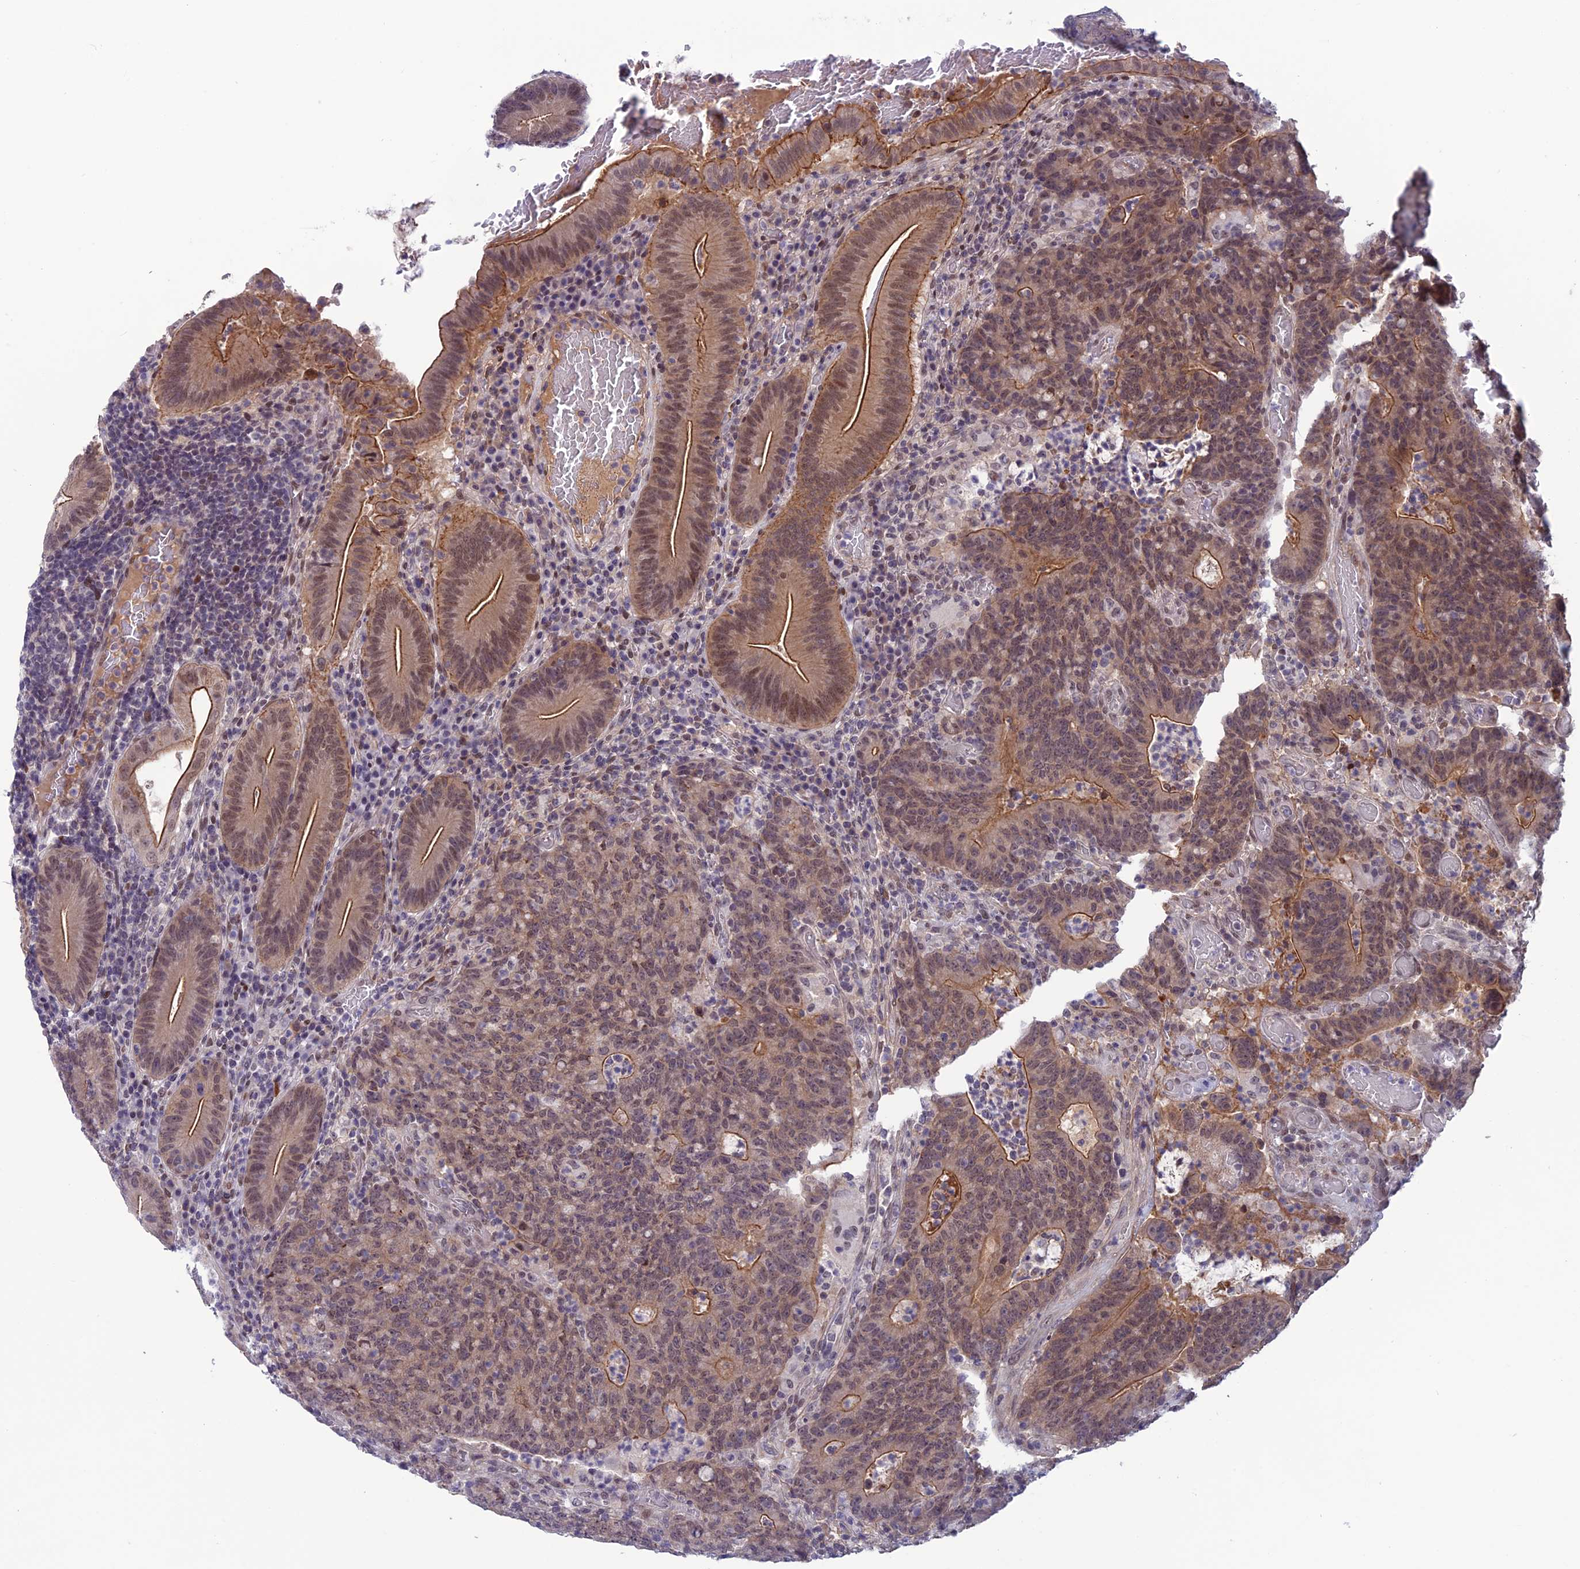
{"staining": {"intensity": "moderate", "quantity": "<25%", "location": "cytoplasmic/membranous"}, "tissue": "colorectal cancer", "cell_type": "Tumor cells", "image_type": "cancer", "snomed": [{"axis": "morphology", "description": "Normal tissue, NOS"}, {"axis": "morphology", "description": "Adenocarcinoma, NOS"}, {"axis": "topography", "description": "Colon"}], "caption": "Brown immunohistochemical staining in human adenocarcinoma (colorectal) exhibits moderate cytoplasmic/membranous staining in about <25% of tumor cells. The protein is stained brown, and the nuclei are stained in blue (DAB IHC with brightfield microscopy, high magnification).", "gene": "FKBPL", "patient": {"sex": "female", "age": 75}}